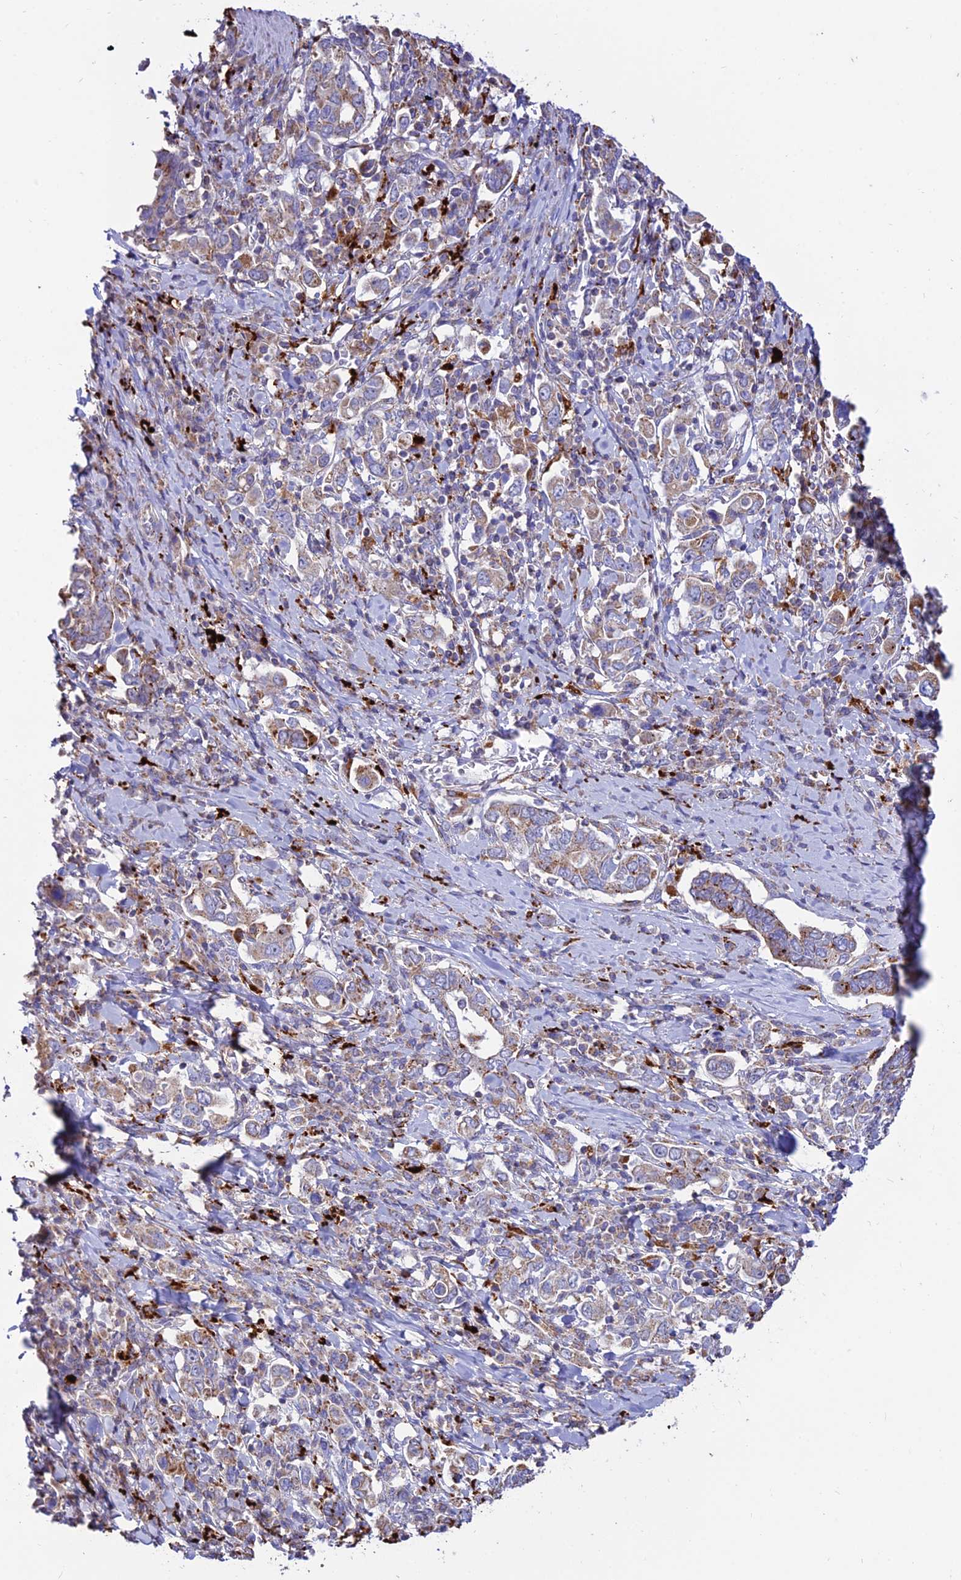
{"staining": {"intensity": "moderate", "quantity": "25%-75%", "location": "cytoplasmic/membranous"}, "tissue": "stomach cancer", "cell_type": "Tumor cells", "image_type": "cancer", "snomed": [{"axis": "morphology", "description": "Adenocarcinoma, NOS"}, {"axis": "topography", "description": "Stomach, upper"}, {"axis": "topography", "description": "Stomach"}], "caption": "A high-resolution micrograph shows immunohistochemistry (IHC) staining of adenocarcinoma (stomach), which displays moderate cytoplasmic/membranous staining in approximately 25%-75% of tumor cells. (DAB (3,3'-diaminobenzidine) IHC, brown staining for protein, blue staining for nuclei).", "gene": "PNLIPRP3", "patient": {"sex": "male", "age": 62}}